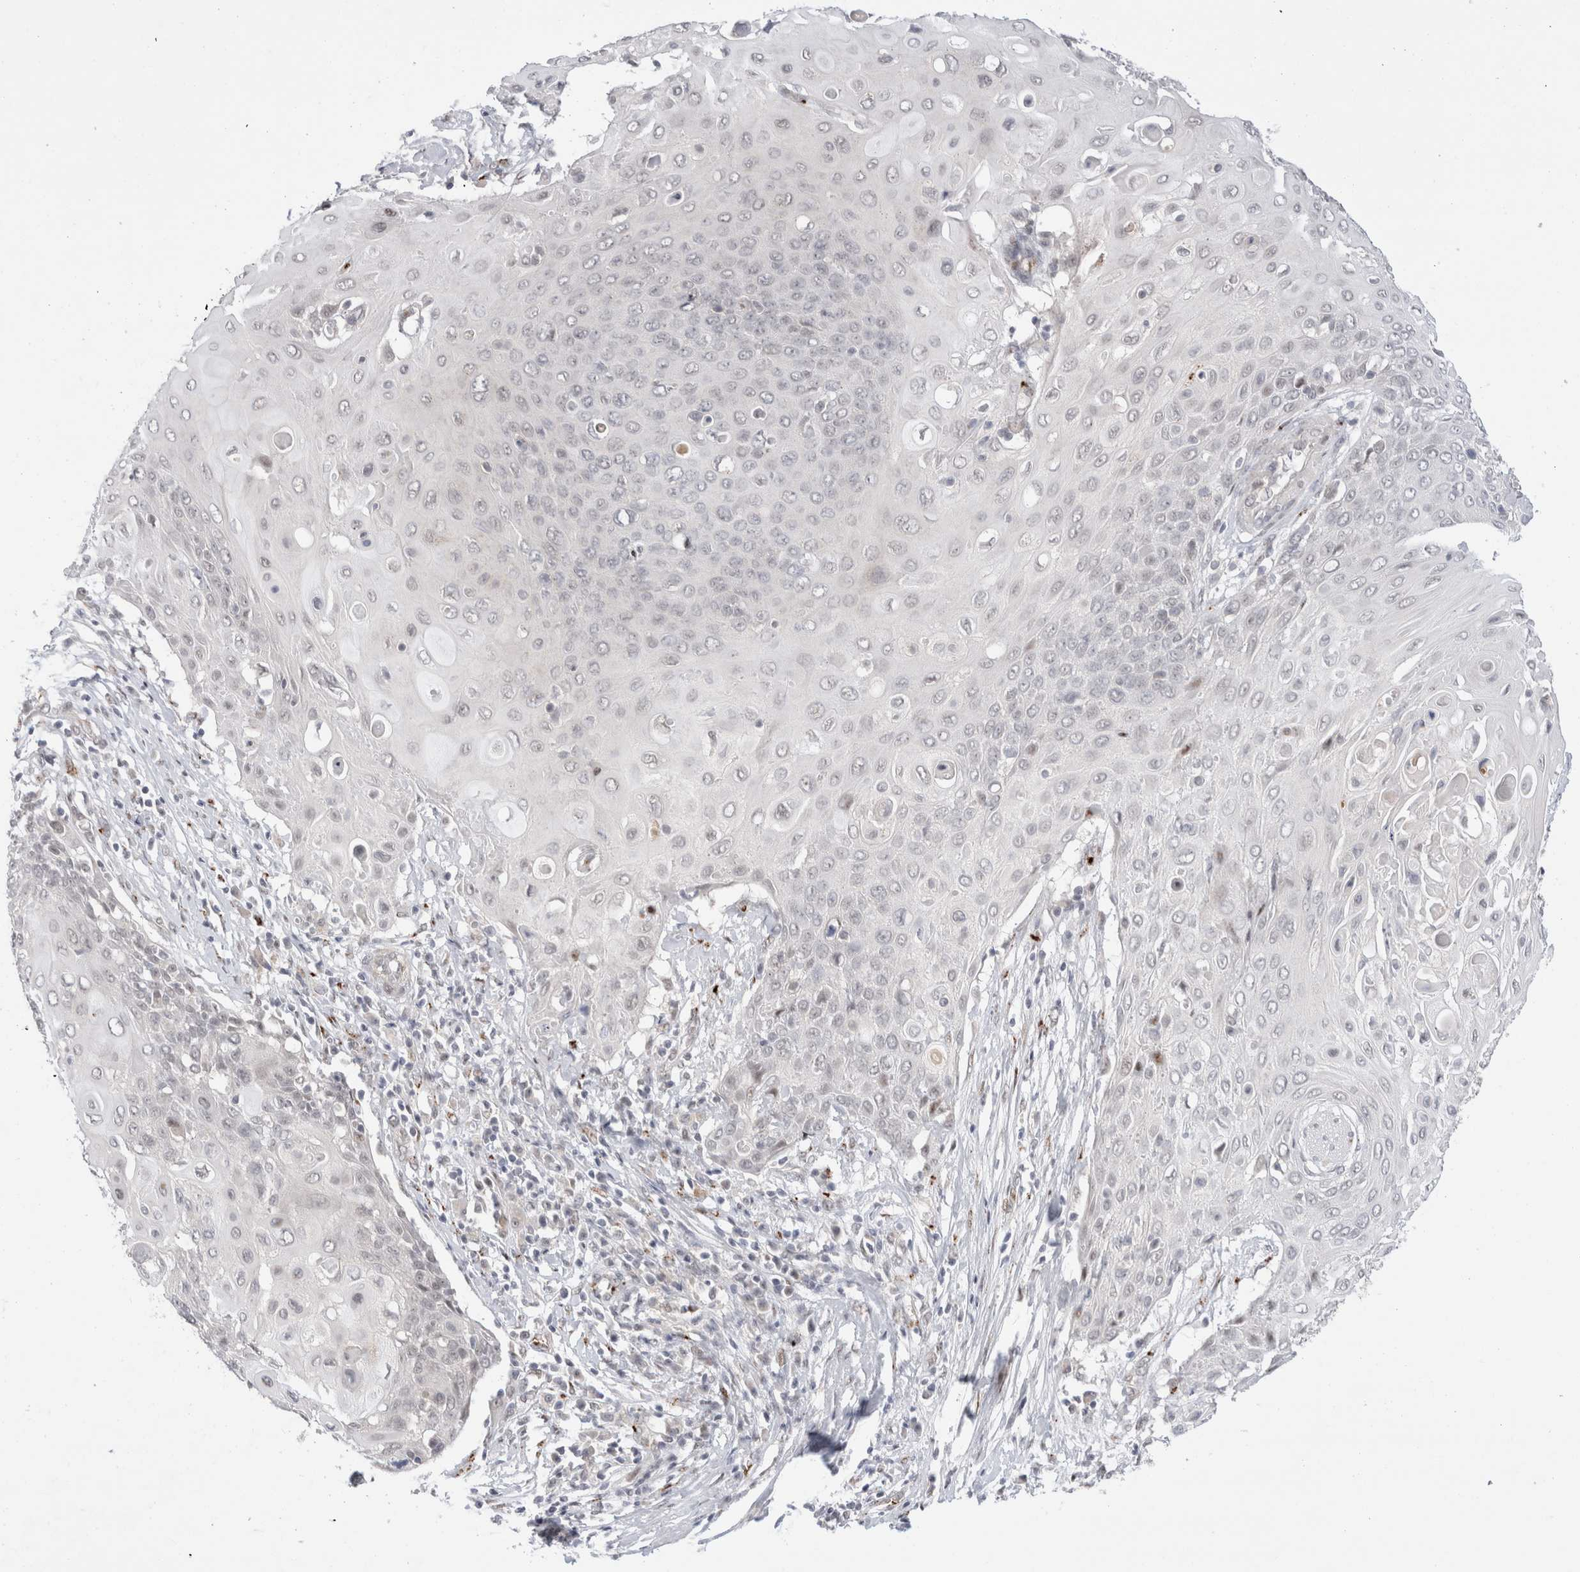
{"staining": {"intensity": "negative", "quantity": "none", "location": "none"}, "tissue": "cervical cancer", "cell_type": "Tumor cells", "image_type": "cancer", "snomed": [{"axis": "morphology", "description": "Squamous cell carcinoma, NOS"}, {"axis": "topography", "description": "Cervix"}], "caption": "Tumor cells are negative for protein expression in human squamous cell carcinoma (cervical). (Stains: DAB (3,3'-diaminobenzidine) IHC with hematoxylin counter stain, Microscopy: brightfield microscopy at high magnification).", "gene": "VPS28", "patient": {"sex": "female", "age": 39}}